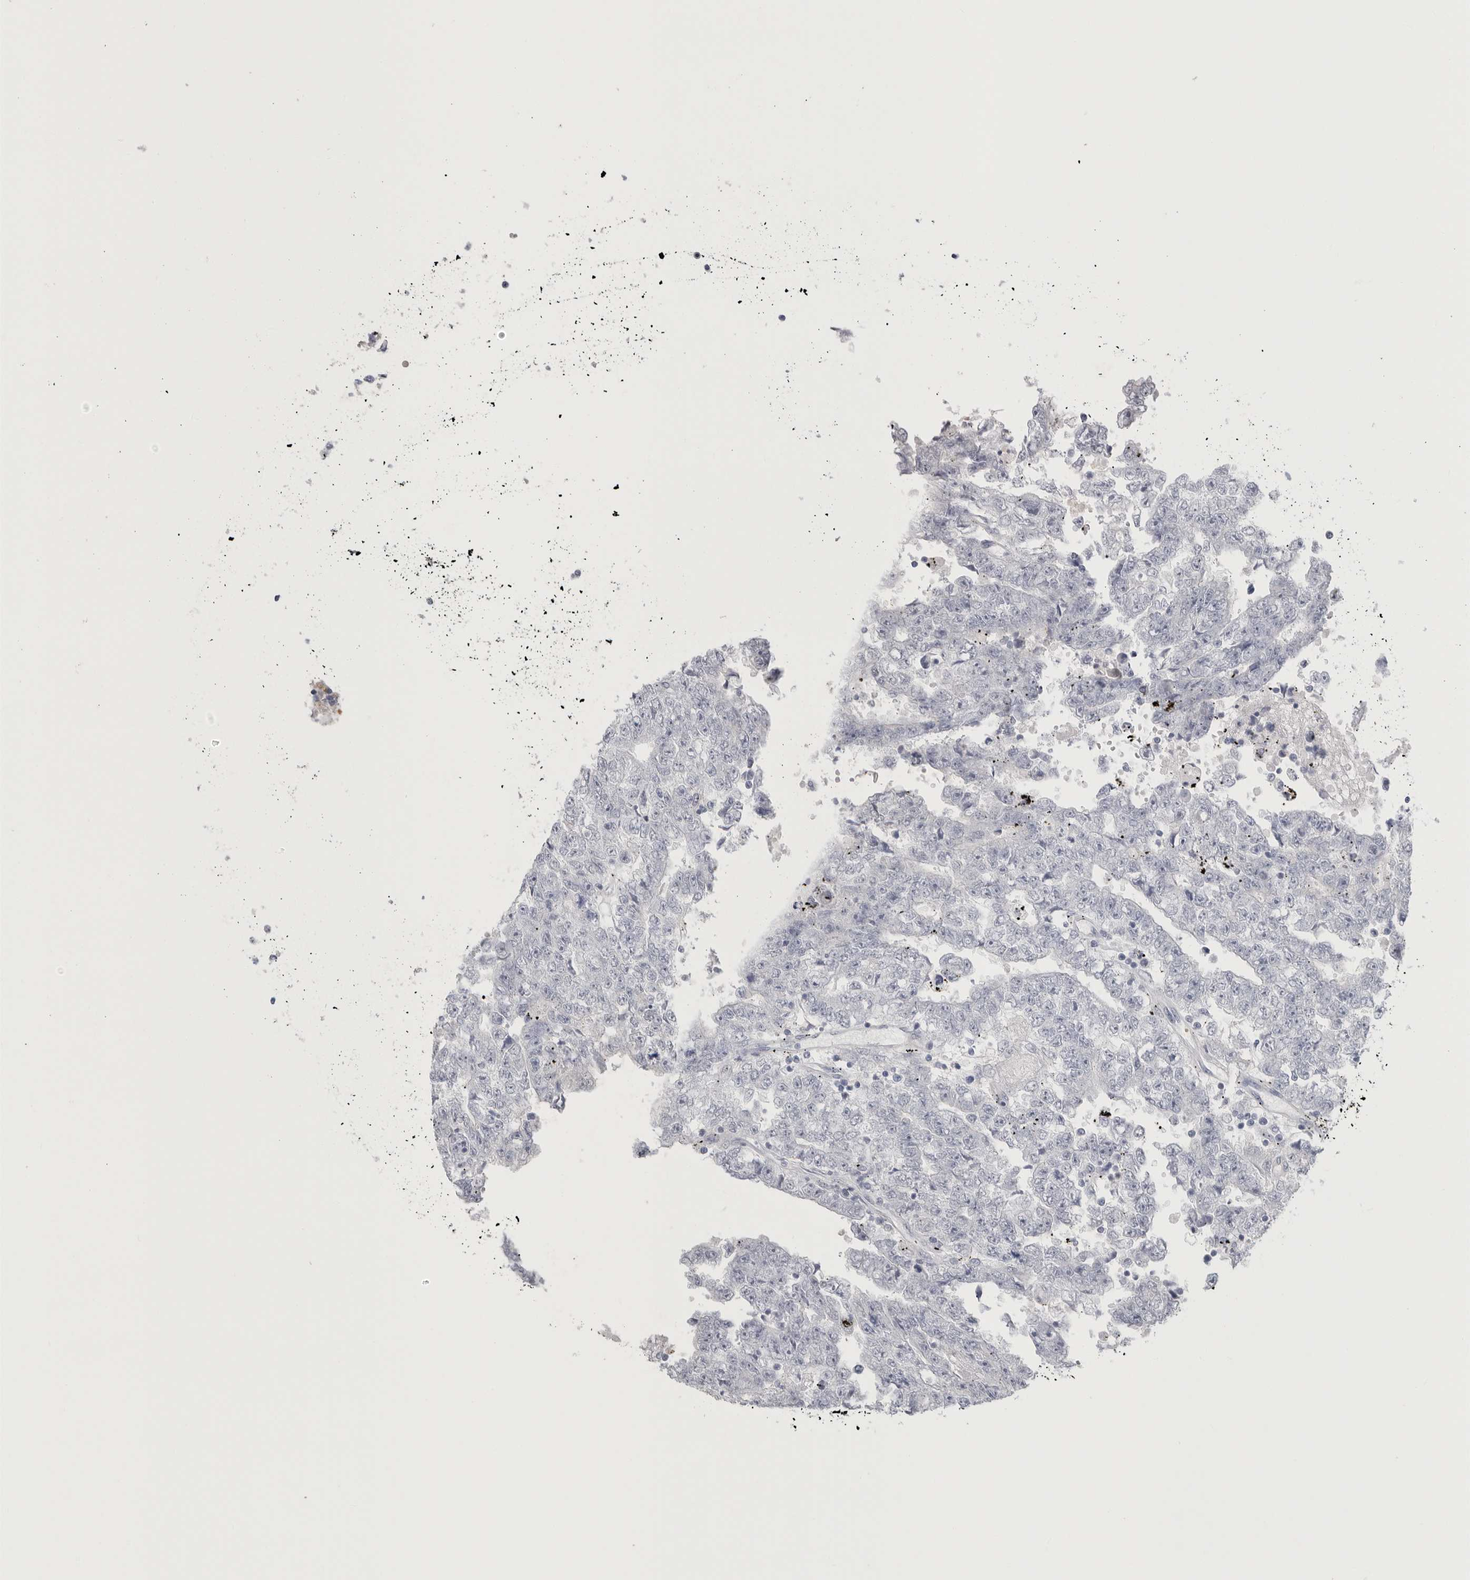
{"staining": {"intensity": "negative", "quantity": "none", "location": "none"}, "tissue": "testis cancer", "cell_type": "Tumor cells", "image_type": "cancer", "snomed": [{"axis": "morphology", "description": "Carcinoma, Embryonal, NOS"}, {"axis": "topography", "description": "Testis"}], "caption": "Immunohistochemistry (IHC) of testis cancer (embryonal carcinoma) demonstrates no positivity in tumor cells. The staining is performed using DAB (3,3'-diaminobenzidine) brown chromogen with nuclei counter-stained in using hematoxylin.", "gene": "TIMP1", "patient": {"sex": "male", "age": 25}}